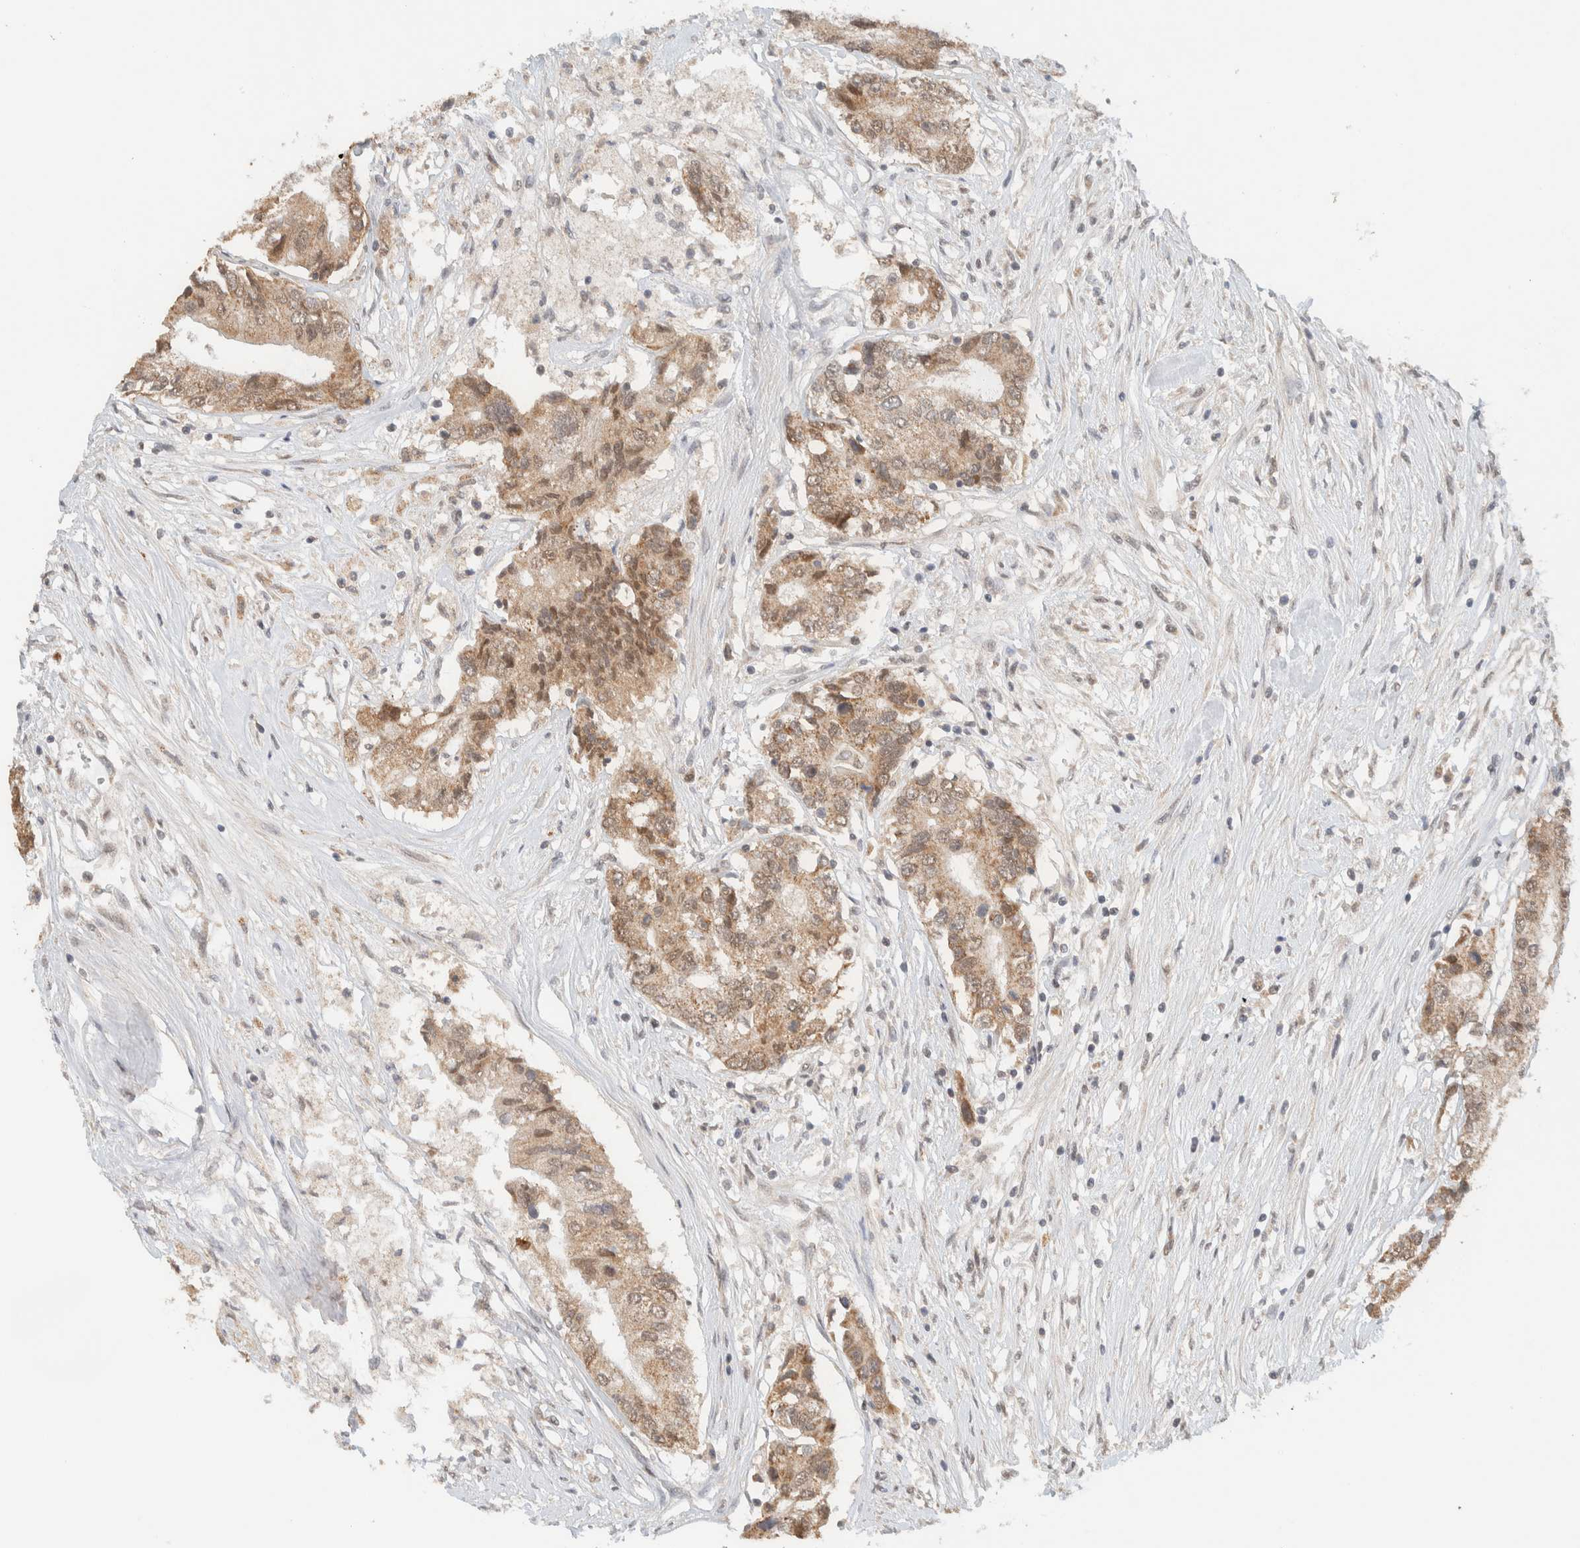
{"staining": {"intensity": "moderate", "quantity": ">75%", "location": "cytoplasmic/membranous,nuclear"}, "tissue": "colorectal cancer", "cell_type": "Tumor cells", "image_type": "cancer", "snomed": [{"axis": "morphology", "description": "Adenocarcinoma, NOS"}, {"axis": "topography", "description": "Colon"}], "caption": "IHC photomicrograph of colorectal adenocarcinoma stained for a protein (brown), which reveals medium levels of moderate cytoplasmic/membranous and nuclear expression in about >75% of tumor cells.", "gene": "MRPL41", "patient": {"sex": "female", "age": 77}}